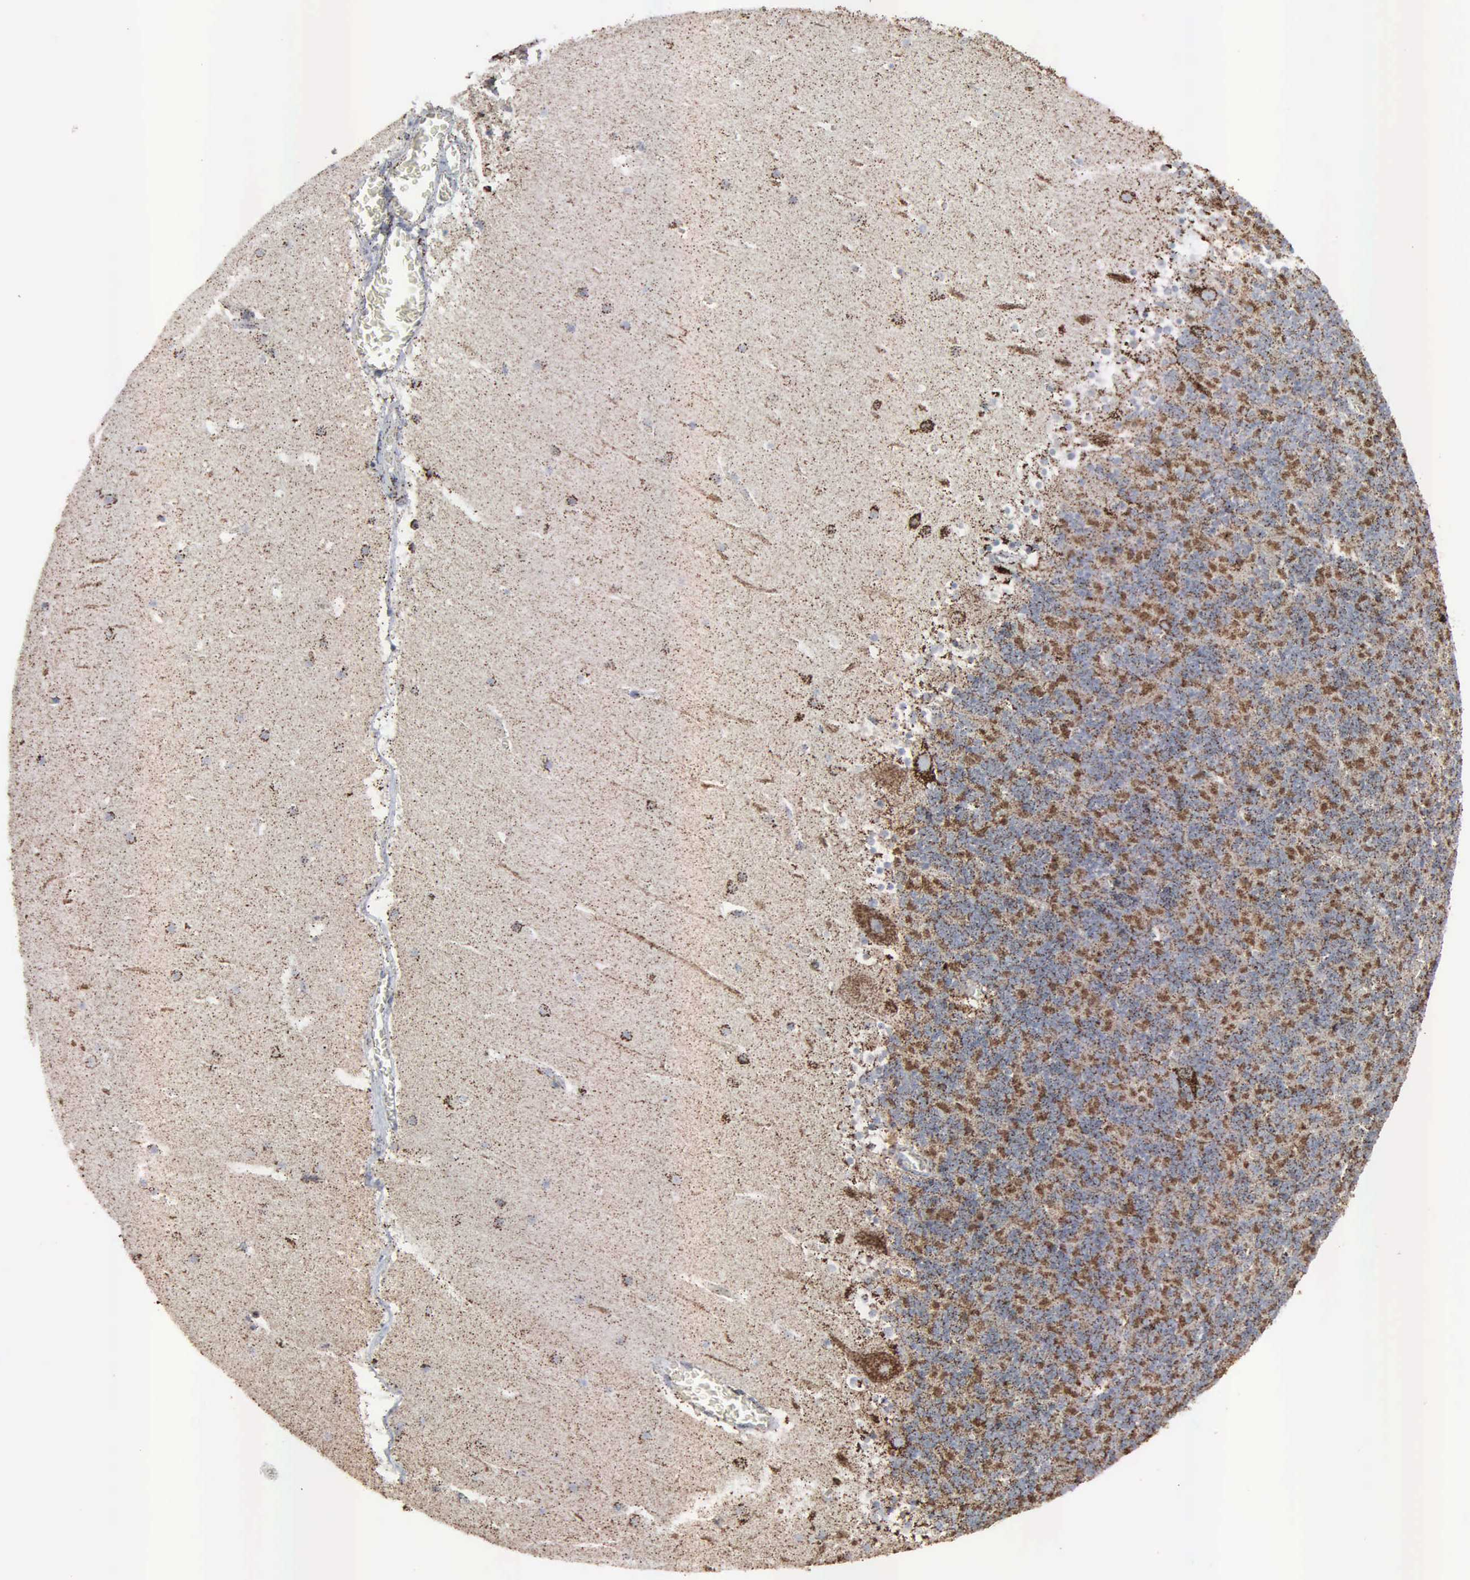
{"staining": {"intensity": "strong", "quantity": ">75%", "location": "cytoplasmic/membranous"}, "tissue": "cerebellum", "cell_type": "Cells in granular layer", "image_type": "normal", "snomed": [{"axis": "morphology", "description": "Normal tissue, NOS"}, {"axis": "topography", "description": "Cerebellum"}], "caption": "This image reveals benign cerebellum stained with immunohistochemistry (IHC) to label a protein in brown. The cytoplasmic/membranous of cells in granular layer show strong positivity for the protein. Nuclei are counter-stained blue.", "gene": "HSPA9", "patient": {"sex": "male", "age": 45}}